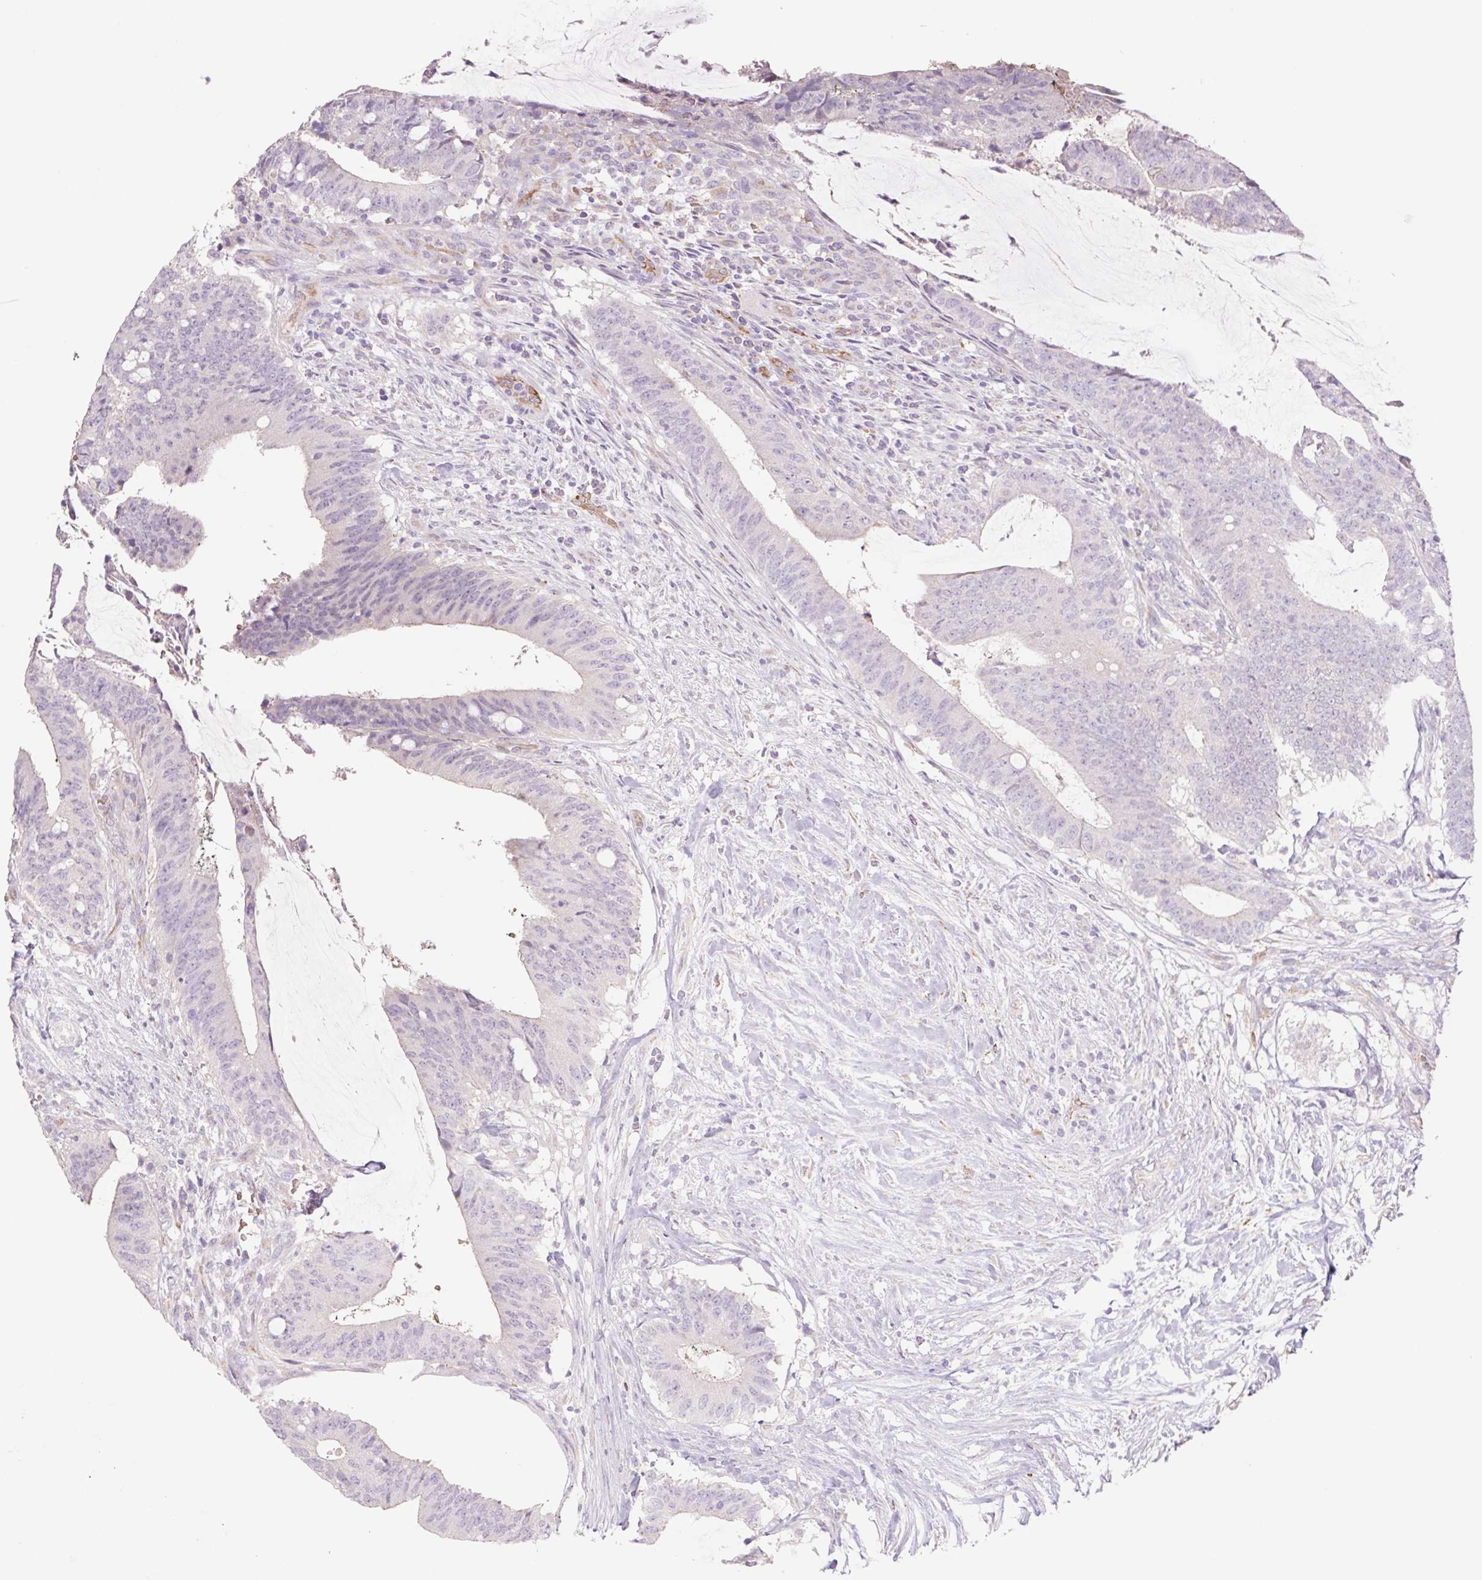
{"staining": {"intensity": "negative", "quantity": "none", "location": "none"}, "tissue": "colorectal cancer", "cell_type": "Tumor cells", "image_type": "cancer", "snomed": [{"axis": "morphology", "description": "Adenocarcinoma, NOS"}, {"axis": "topography", "description": "Colon"}], "caption": "Immunohistochemical staining of colorectal cancer demonstrates no significant expression in tumor cells.", "gene": "IGFL3", "patient": {"sex": "female", "age": 43}}